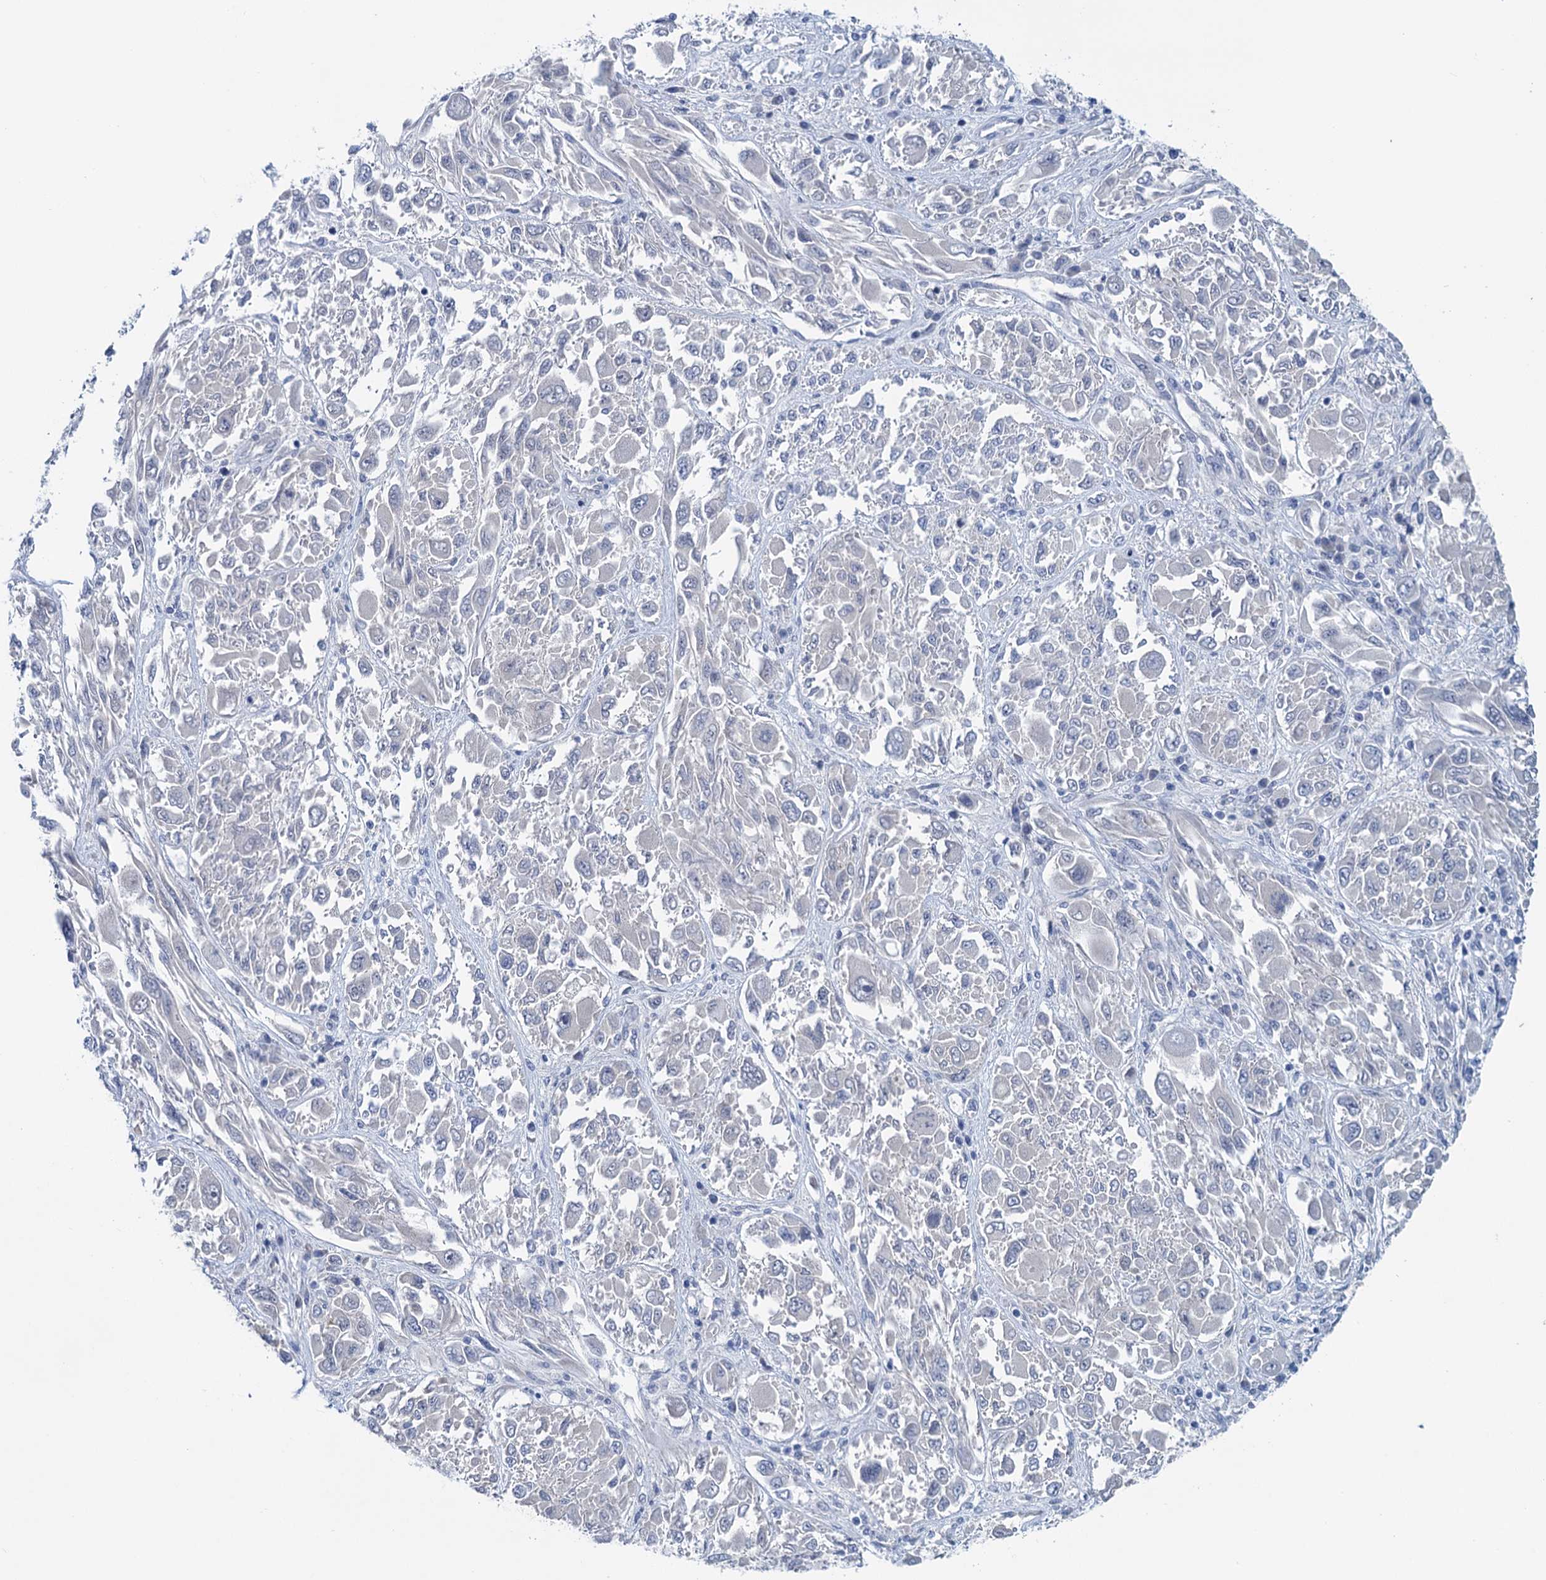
{"staining": {"intensity": "negative", "quantity": "none", "location": "none"}, "tissue": "melanoma", "cell_type": "Tumor cells", "image_type": "cancer", "snomed": [{"axis": "morphology", "description": "Malignant melanoma, NOS"}, {"axis": "topography", "description": "Skin"}], "caption": "A micrograph of human melanoma is negative for staining in tumor cells. (Immunohistochemistry, brightfield microscopy, high magnification).", "gene": "MYOZ3", "patient": {"sex": "female", "age": 91}}